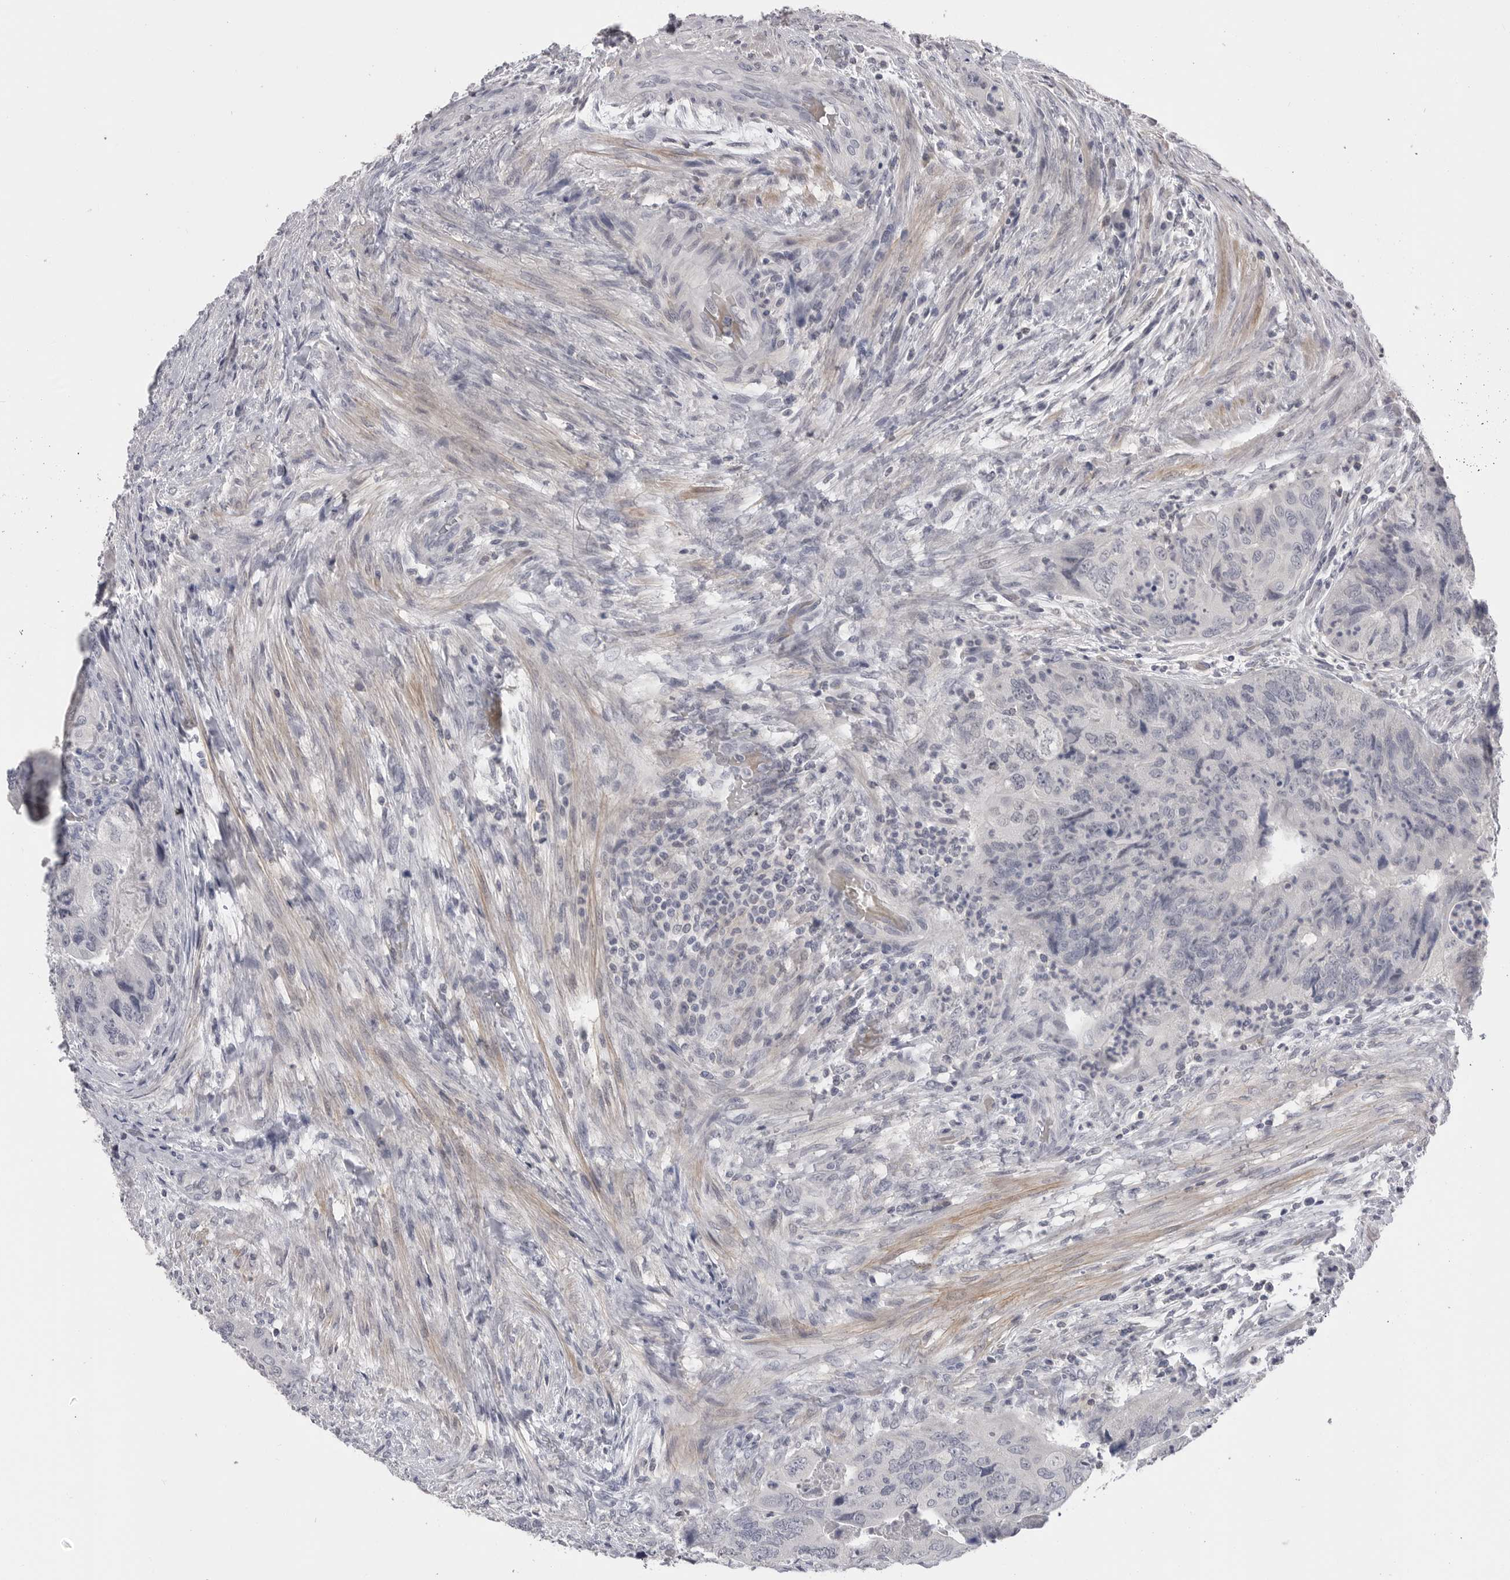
{"staining": {"intensity": "negative", "quantity": "none", "location": "none"}, "tissue": "colorectal cancer", "cell_type": "Tumor cells", "image_type": "cancer", "snomed": [{"axis": "morphology", "description": "Adenocarcinoma, NOS"}, {"axis": "topography", "description": "Rectum"}], "caption": "An IHC histopathology image of colorectal cancer (adenocarcinoma) is shown. There is no staining in tumor cells of colorectal cancer (adenocarcinoma).", "gene": "PLEKHF1", "patient": {"sex": "male", "age": 63}}